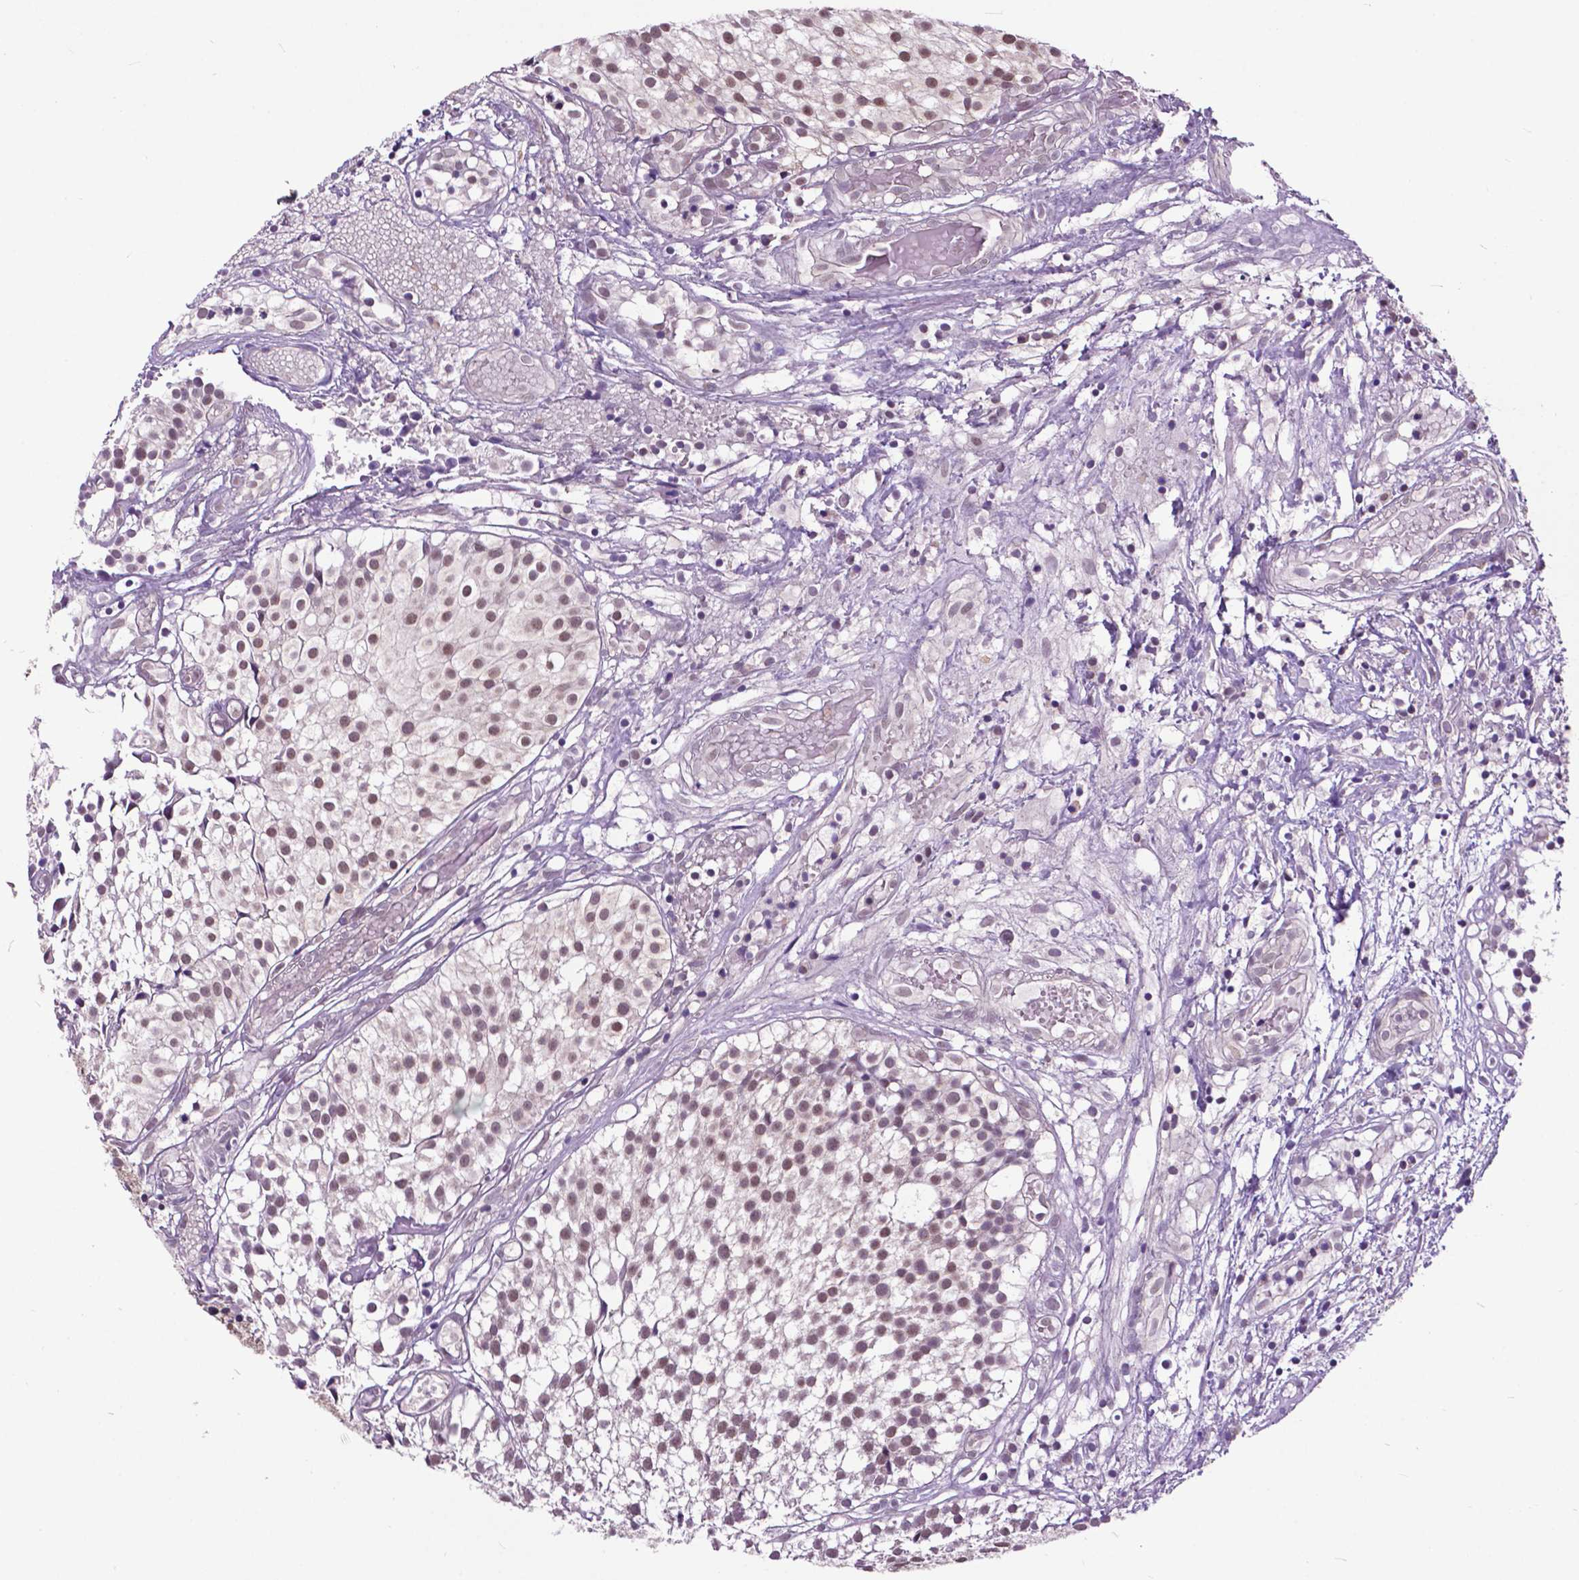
{"staining": {"intensity": "moderate", "quantity": ">75%", "location": "nuclear"}, "tissue": "urothelial cancer", "cell_type": "Tumor cells", "image_type": "cancer", "snomed": [{"axis": "morphology", "description": "Urothelial carcinoma, Low grade"}, {"axis": "topography", "description": "Urinary bladder"}], "caption": "Immunohistochemical staining of human urothelial carcinoma (low-grade) demonstrates moderate nuclear protein positivity in about >75% of tumor cells.", "gene": "FAF1", "patient": {"sex": "male", "age": 79}}